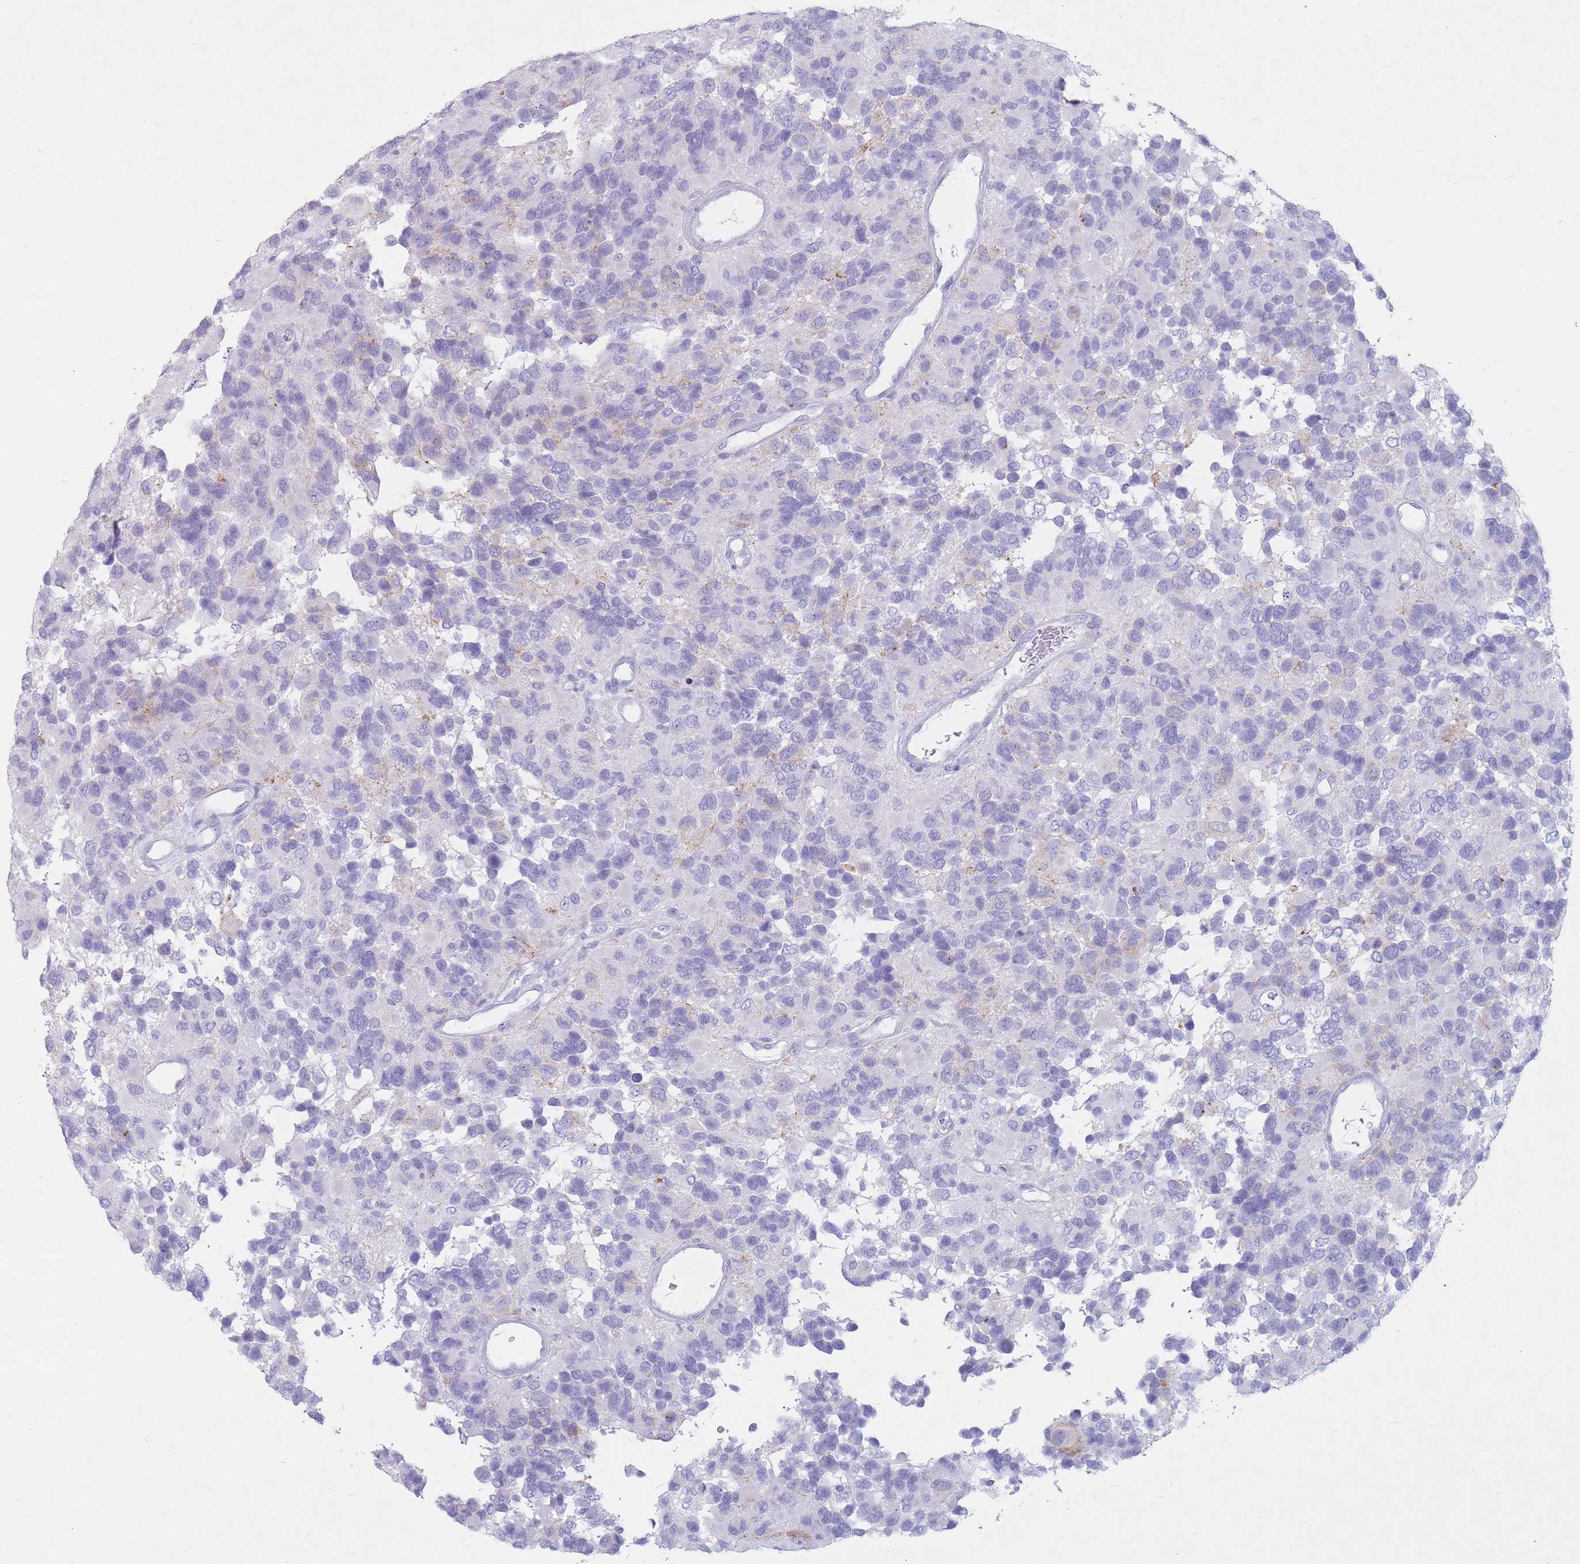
{"staining": {"intensity": "negative", "quantity": "none", "location": "none"}, "tissue": "glioma", "cell_type": "Tumor cells", "image_type": "cancer", "snomed": [{"axis": "morphology", "description": "Glioma, malignant, High grade"}, {"axis": "topography", "description": "Brain"}], "caption": "This is an IHC photomicrograph of human glioma. There is no positivity in tumor cells.", "gene": "ST3GAL5", "patient": {"sex": "male", "age": 77}}